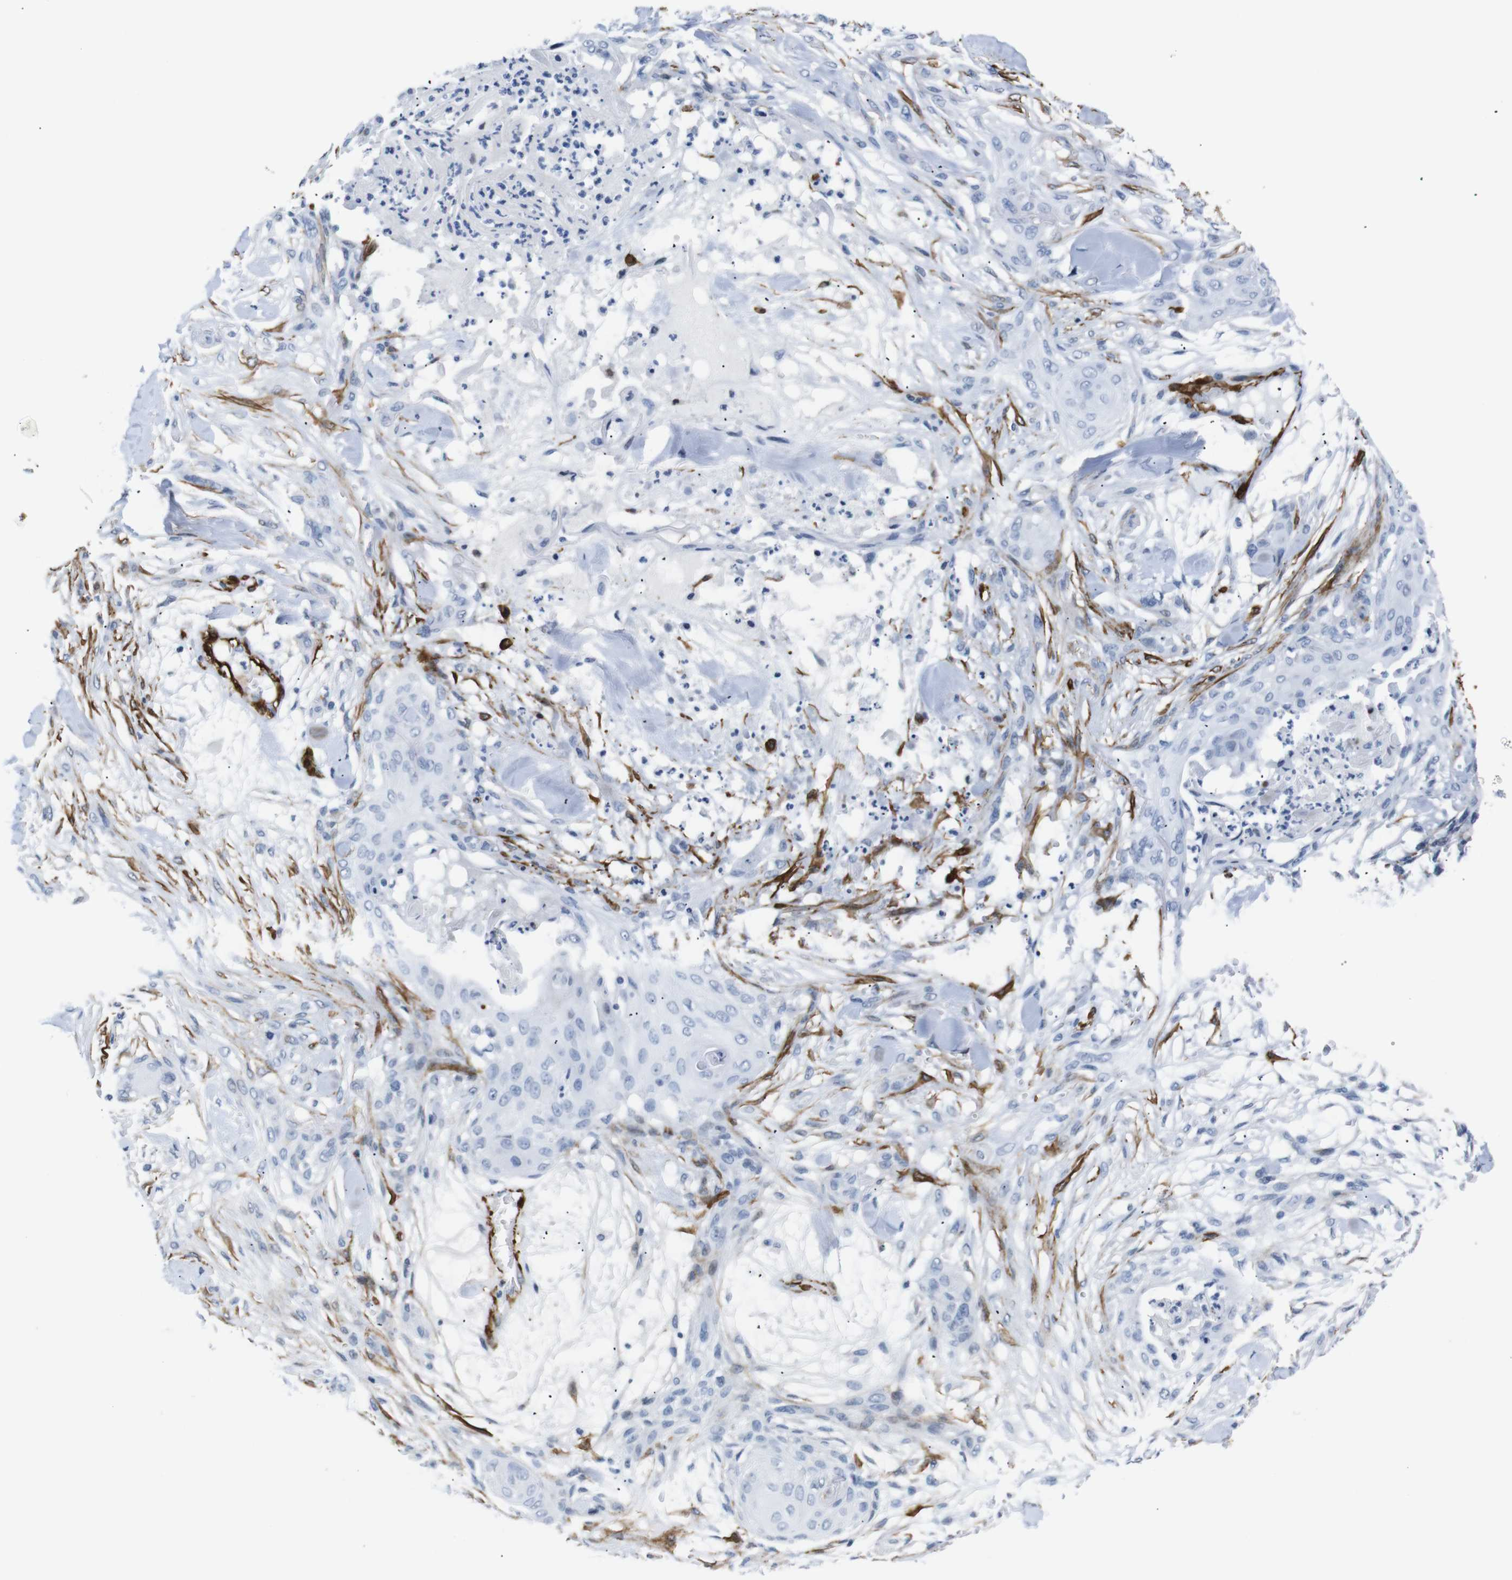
{"staining": {"intensity": "negative", "quantity": "none", "location": "none"}, "tissue": "skin cancer", "cell_type": "Tumor cells", "image_type": "cancer", "snomed": [{"axis": "morphology", "description": "Squamous cell carcinoma, NOS"}, {"axis": "topography", "description": "Skin"}], "caption": "Protein analysis of skin cancer displays no significant positivity in tumor cells. The staining was performed using DAB to visualize the protein expression in brown, while the nuclei were stained in blue with hematoxylin (Magnification: 20x).", "gene": "ACTA2", "patient": {"sex": "female", "age": 59}}